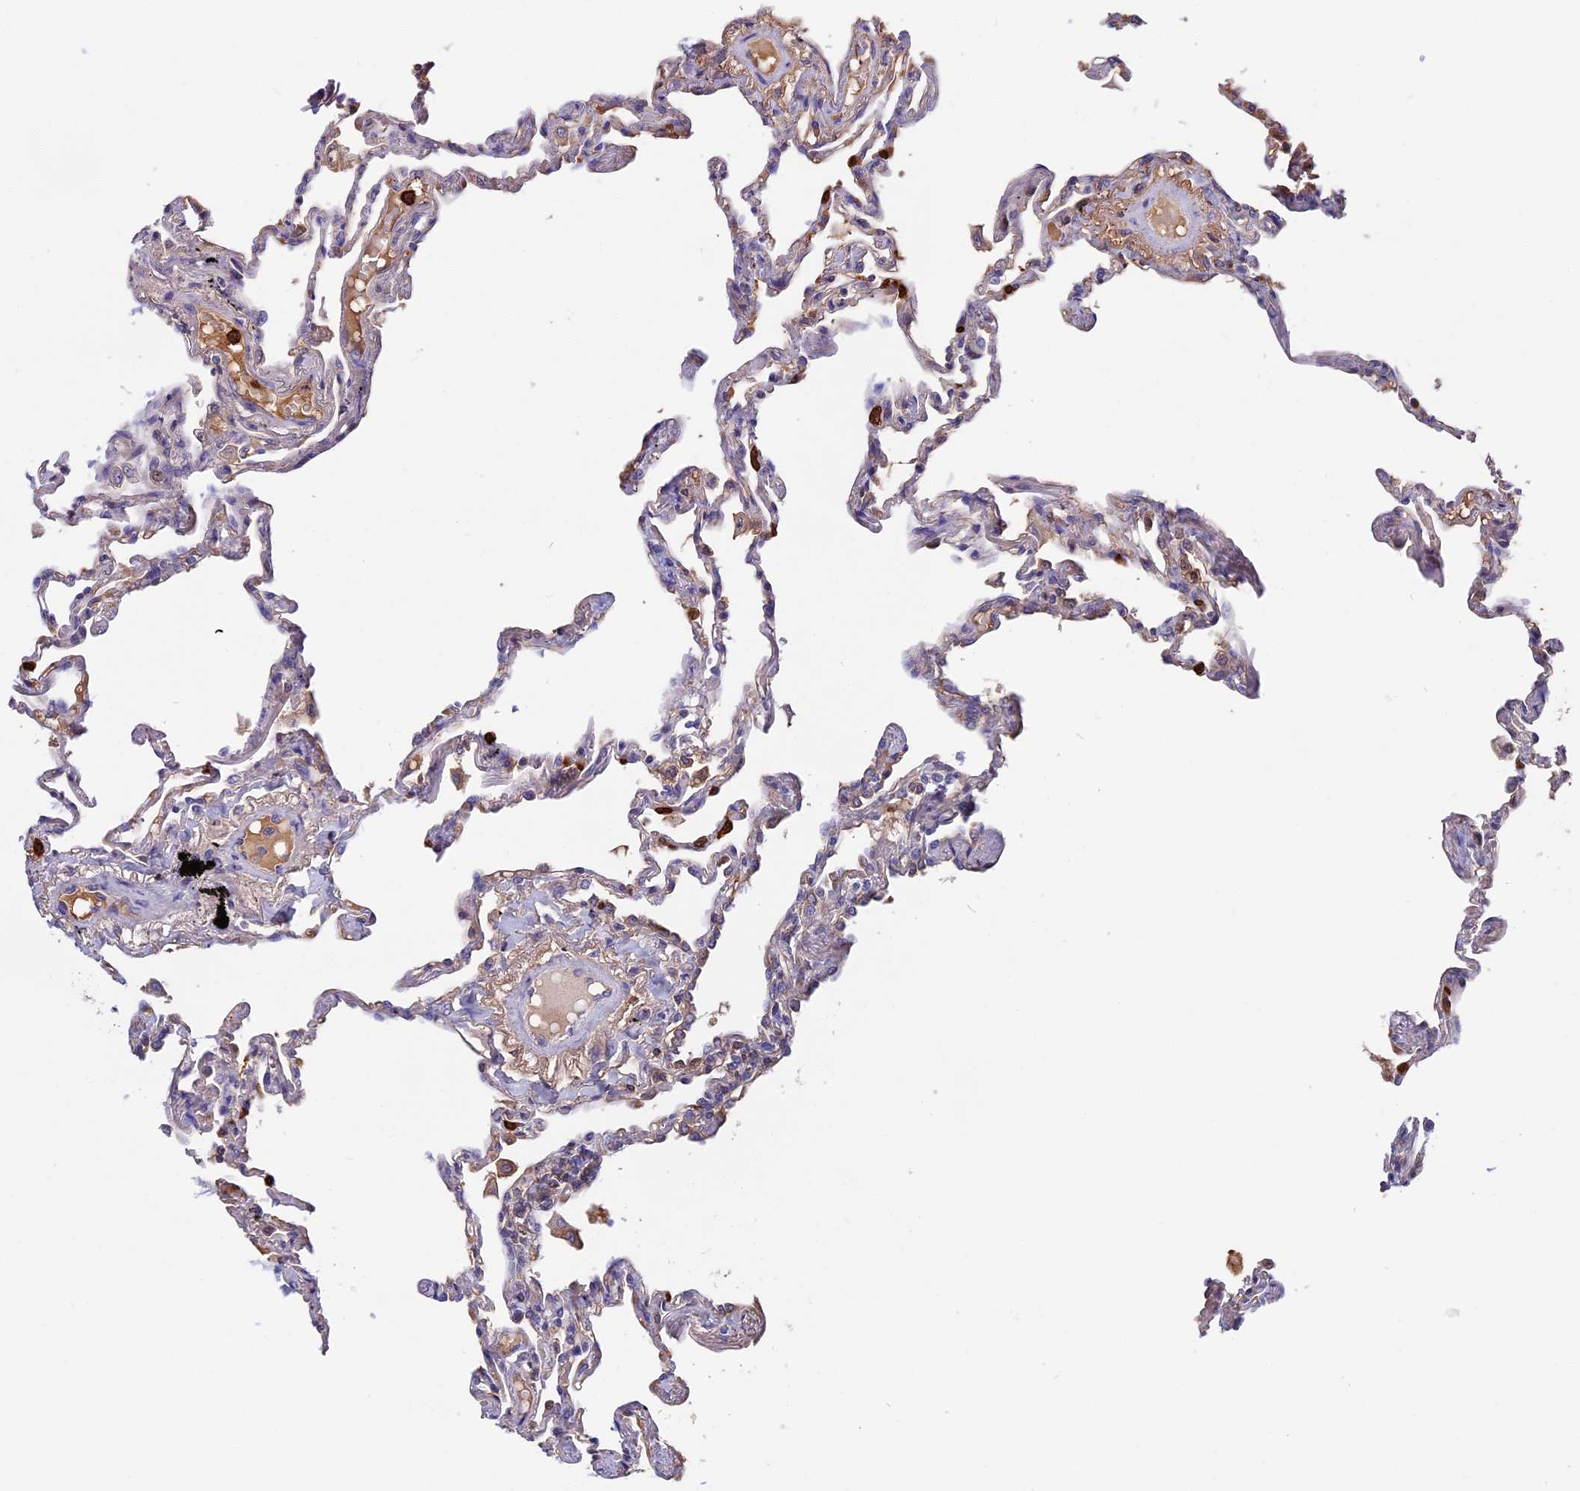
{"staining": {"intensity": "weak", "quantity": "25%-75%", "location": "cytoplasmic/membranous"}, "tissue": "lung", "cell_type": "Alveolar cells", "image_type": "normal", "snomed": [{"axis": "morphology", "description": "Normal tissue, NOS"}, {"axis": "topography", "description": "Lung"}], "caption": "IHC (DAB) staining of benign human lung reveals weak cytoplasmic/membranous protein expression in about 25%-75% of alveolar cells. (DAB (3,3'-diaminobenzidine) = brown stain, brightfield microscopy at high magnification).", "gene": "ADGRD1", "patient": {"sex": "female", "age": 67}}